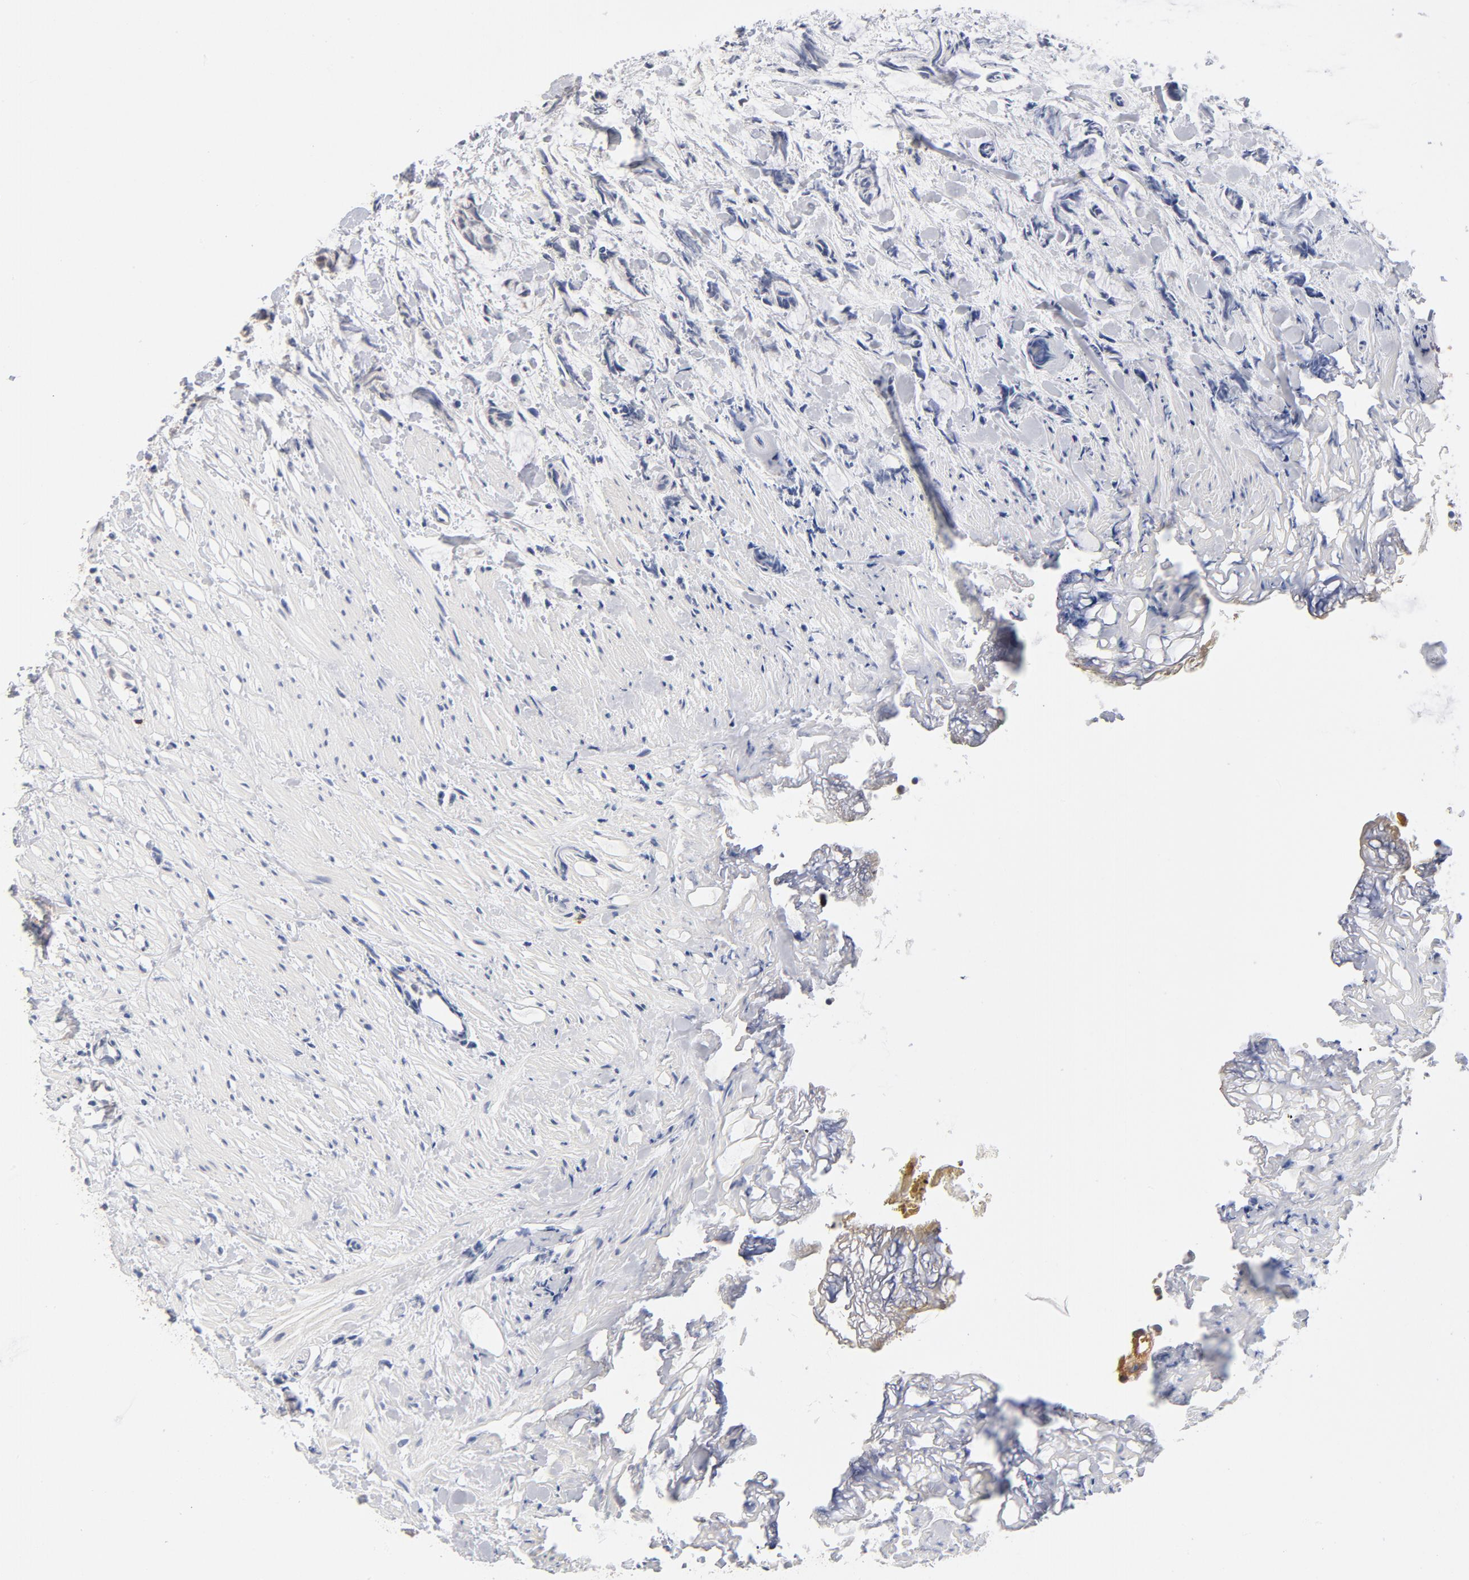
{"staining": {"intensity": "negative", "quantity": "none", "location": "none"}, "tissue": "colorectal cancer", "cell_type": "Tumor cells", "image_type": "cancer", "snomed": [{"axis": "morphology", "description": "Adenocarcinoma, NOS"}, {"axis": "topography", "description": "Colon"}], "caption": "This is an immunohistochemistry (IHC) histopathology image of adenocarcinoma (colorectal). There is no positivity in tumor cells.", "gene": "ASMTL", "patient": {"sex": "male", "age": 14}}